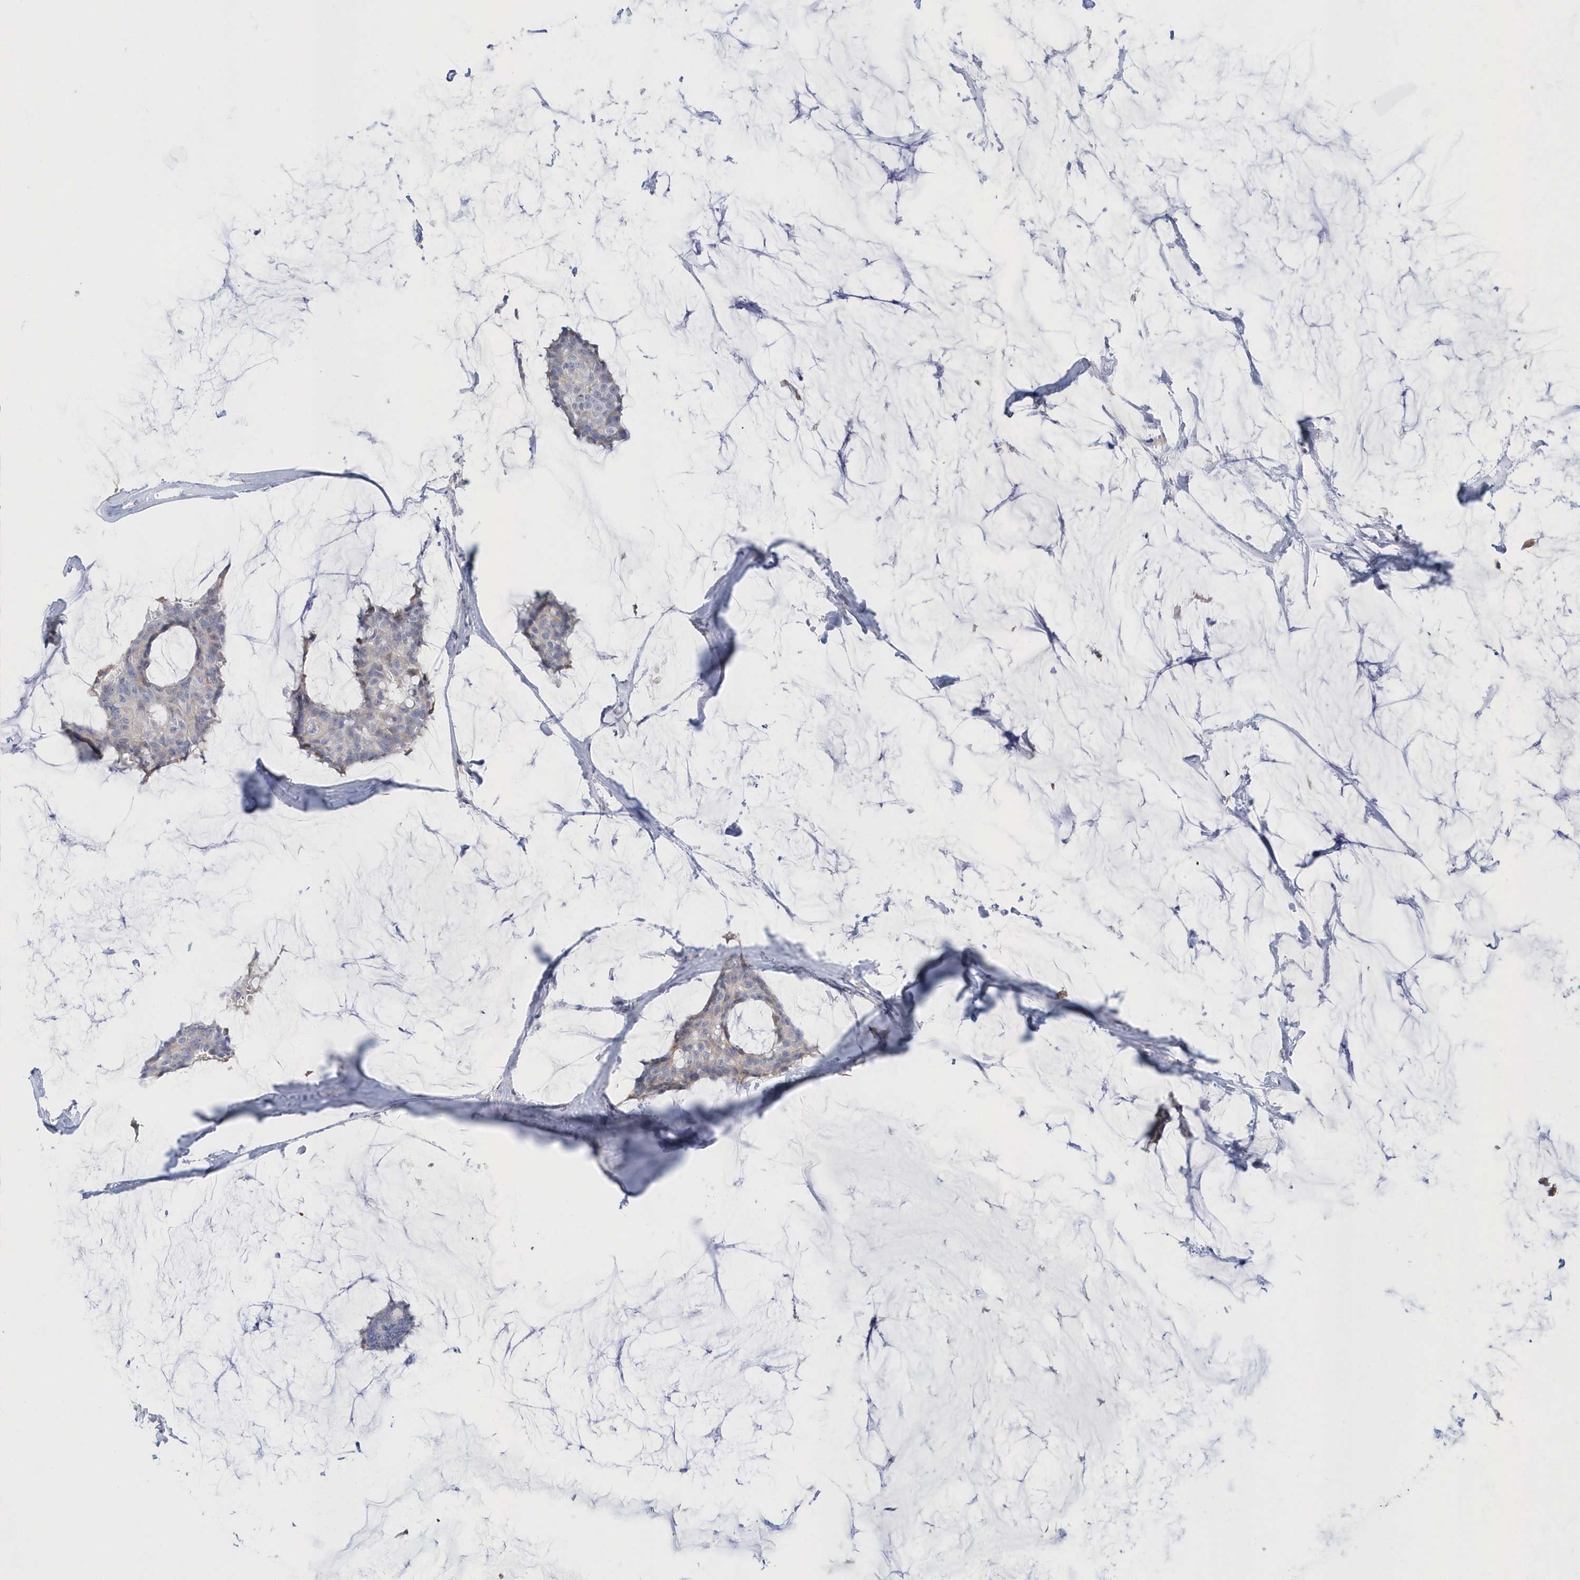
{"staining": {"intensity": "negative", "quantity": "none", "location": "none"}, "tissue": "breast cancer", "cell_type": "Tumor cells", "image_type": "cancer", "snomed": [{"axis": "morphology", "description": "Duct carcinoma"}, {"axis": "topography", "description": "Breast"}], "caption": "This is an immunohistochemistry (IHC) micrograph of human breast invasive ductal carcinoma. There is no positivity in tumor cells.", "gene": "BDH2", "patient": {"sex": "female", "age": 93}}